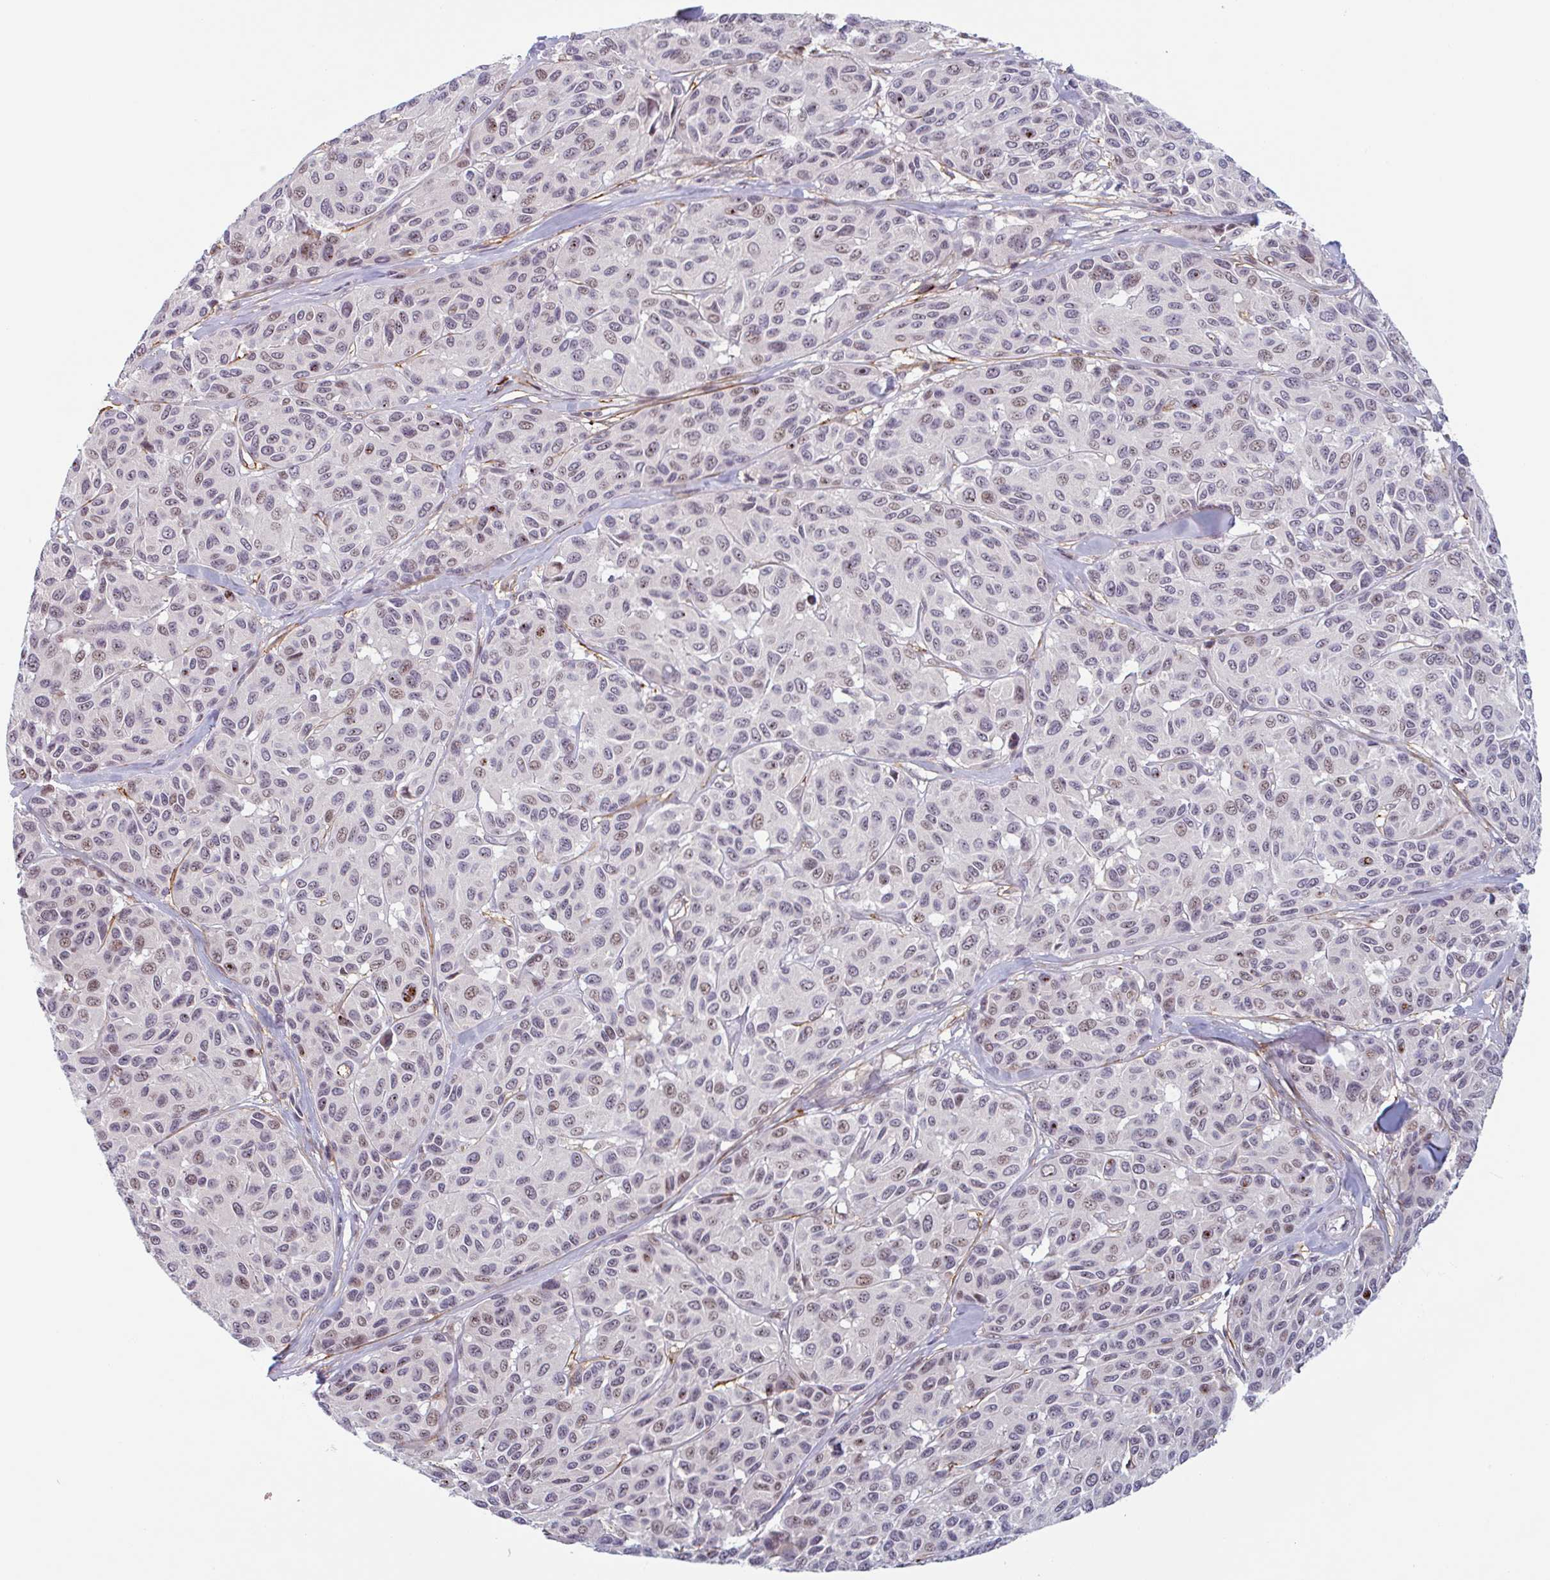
{"staining": {"intensity": "weak", "quantity": "25%-75%", "location": "nuclear"}, "tissue": "melanoma", "cell_type": "Tumor cells", "image_type": "cancer", "snomed": [{"axis": "morphology", "description": "Malignant melanoma, NOS"}, {"axis": "topography", "description": "Skin"}], "caption": "DAB (3,3'-diaminobenzidine) immunohistochemical staining of human malignant melanoma exhibits weak nuclear protein staining in about 25%-75% of tumor cells.", "gene": "TMEM119", "patient": {"sex": "female", "age": 66}}